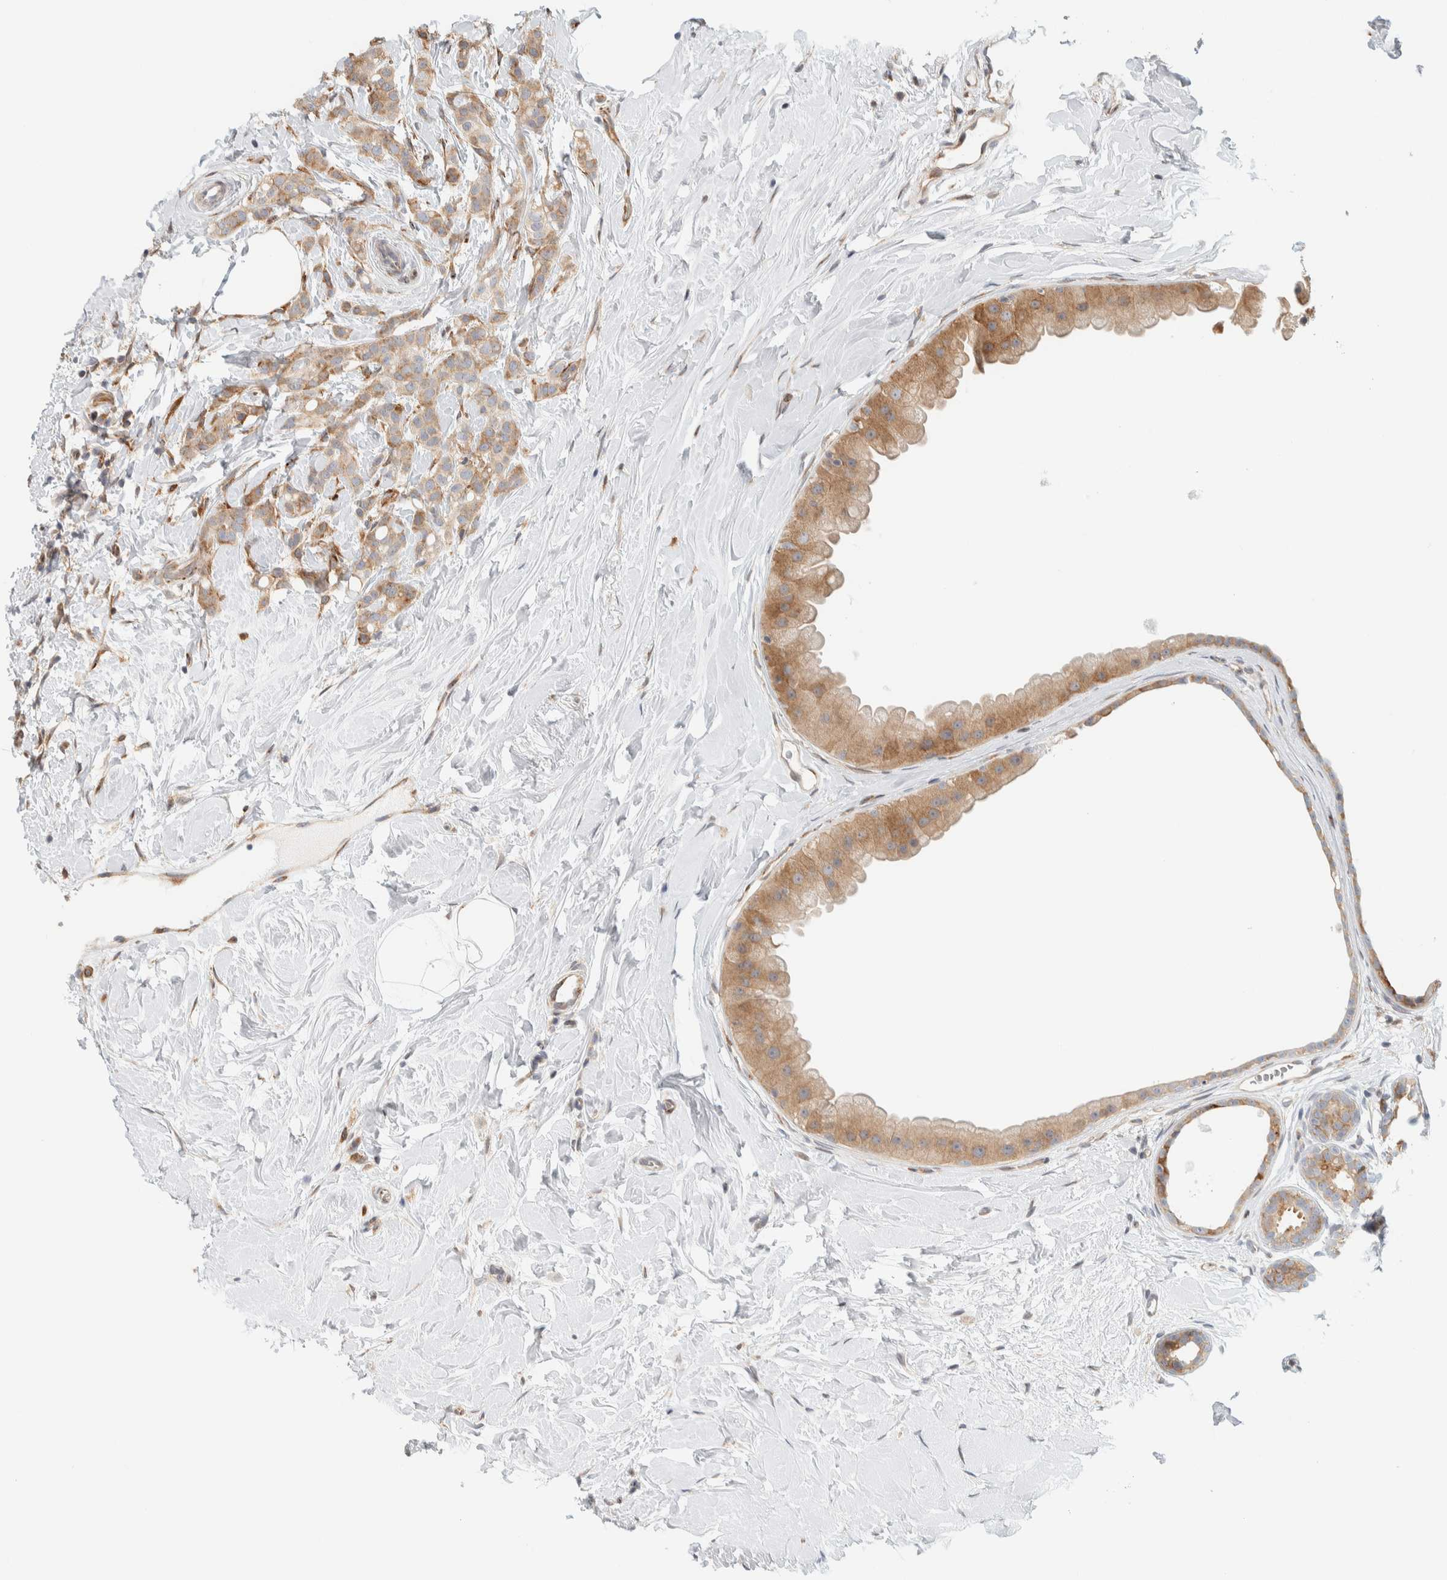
{"staining": {"intensity": "moderate", "quantity": ">75%", "location": "cytoplasmic/membranous"}, "tissue": "breast cancer", "cell_type": "Tumor cells", "image_type": "cancer", "snomed": [{"axis": "morphology", "description": "Lobular carcinoma, in situ"}, {"axis": "morphology", "description": "Lobular carcinoma"}, {"axis": "topography", "description": "Breast"}], "caption": "High-magnification brightfield microscopy of lobular carcinoma (breast) stained with DAB (brown) and counterstained with hematoxylin (blue). tumor cells exhibit moderate cytoplasmic/membranous positivity is identified in approximately>75% of cells.", "gene": "LLGL2", "patient": {"sex": "female", "age": 41}}